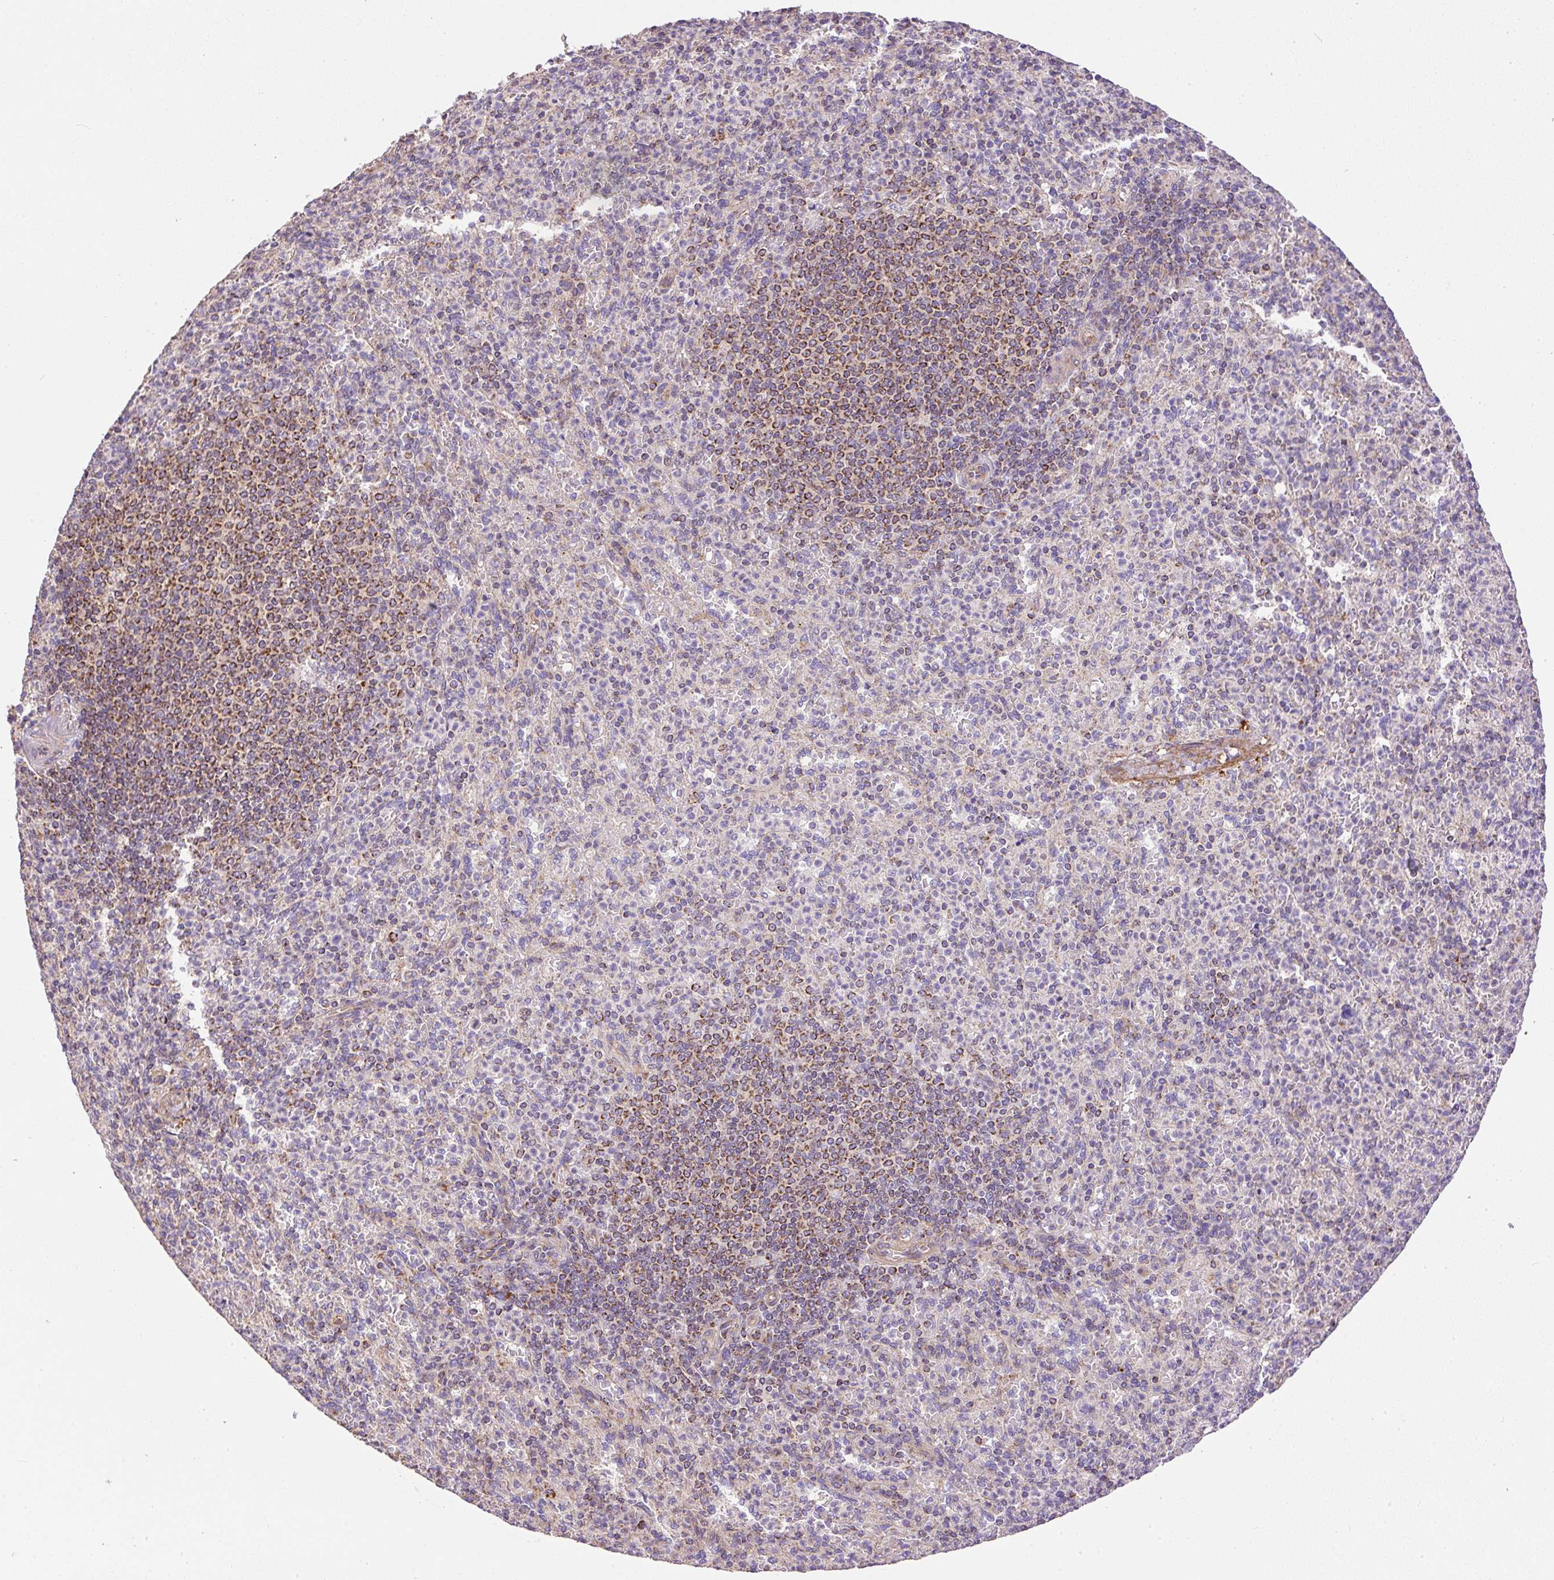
{"staining": {"intensity": "negative", "quantity": "none", "location": "none"}, "tissue": "spleen", "cell_type": "Cells in red pulp", "image_type": "normal", "snomed": [{"axis": "morphology", "description": "Normal tissue, NOS"}, {"axis": "topography", "description": "Spleen"}], "caption": "This histopathology image is of unremarkable spleen stained with IHC to label a protein in brown with the nuclei are counter-stained blue. There is no expression in cells in red pulp. Nuclei are stained in blue.", "gene": "NDUFAF2", "patient": {"sex": "female", "age": 74}}